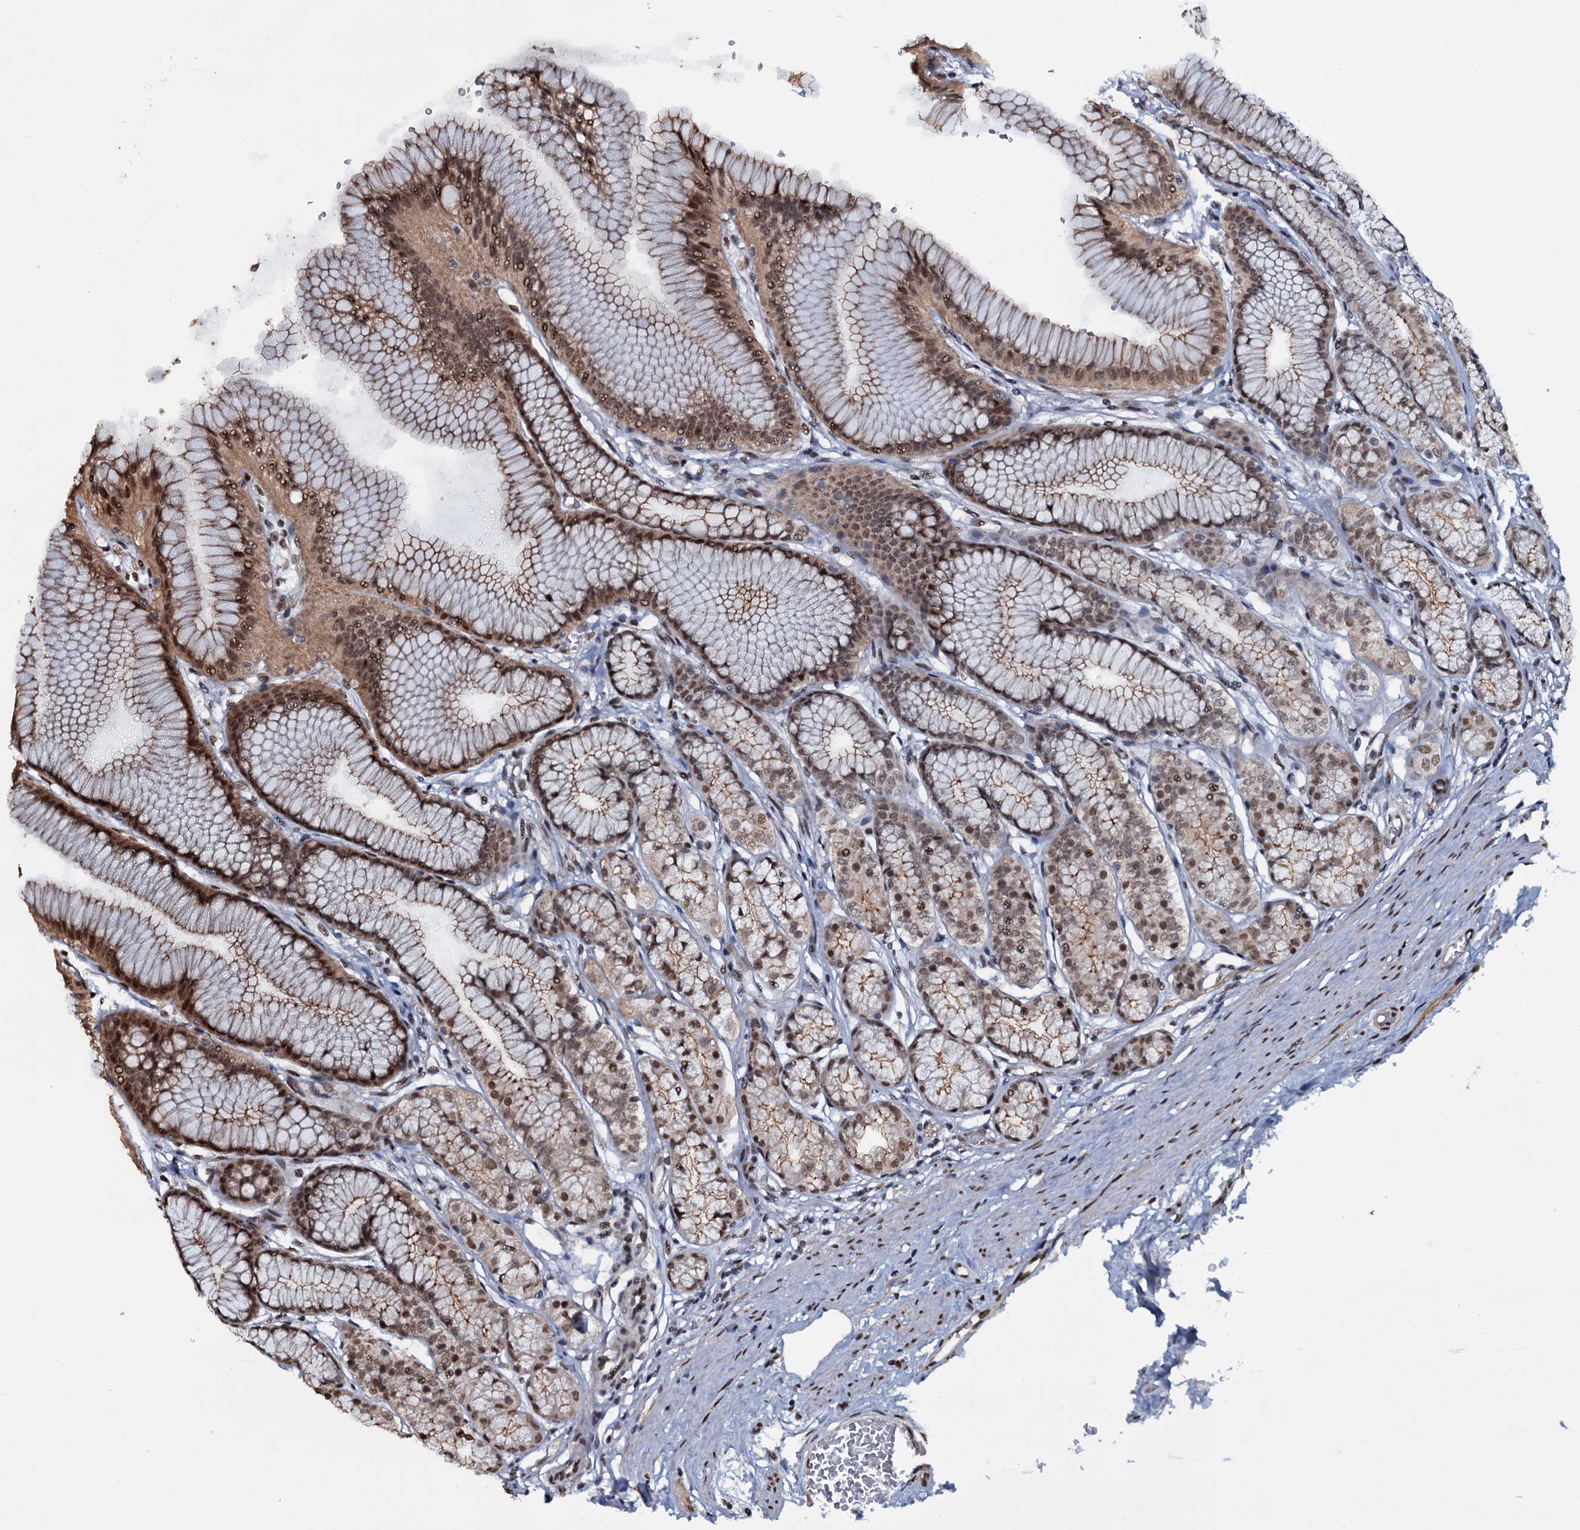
{"staining": {"intensity": "moderate", "quantity": ">75%", "location": "cytoplasmic/membranous,nuclear"}, "tissue": "stomach", "cell_type": "Glandular cells", "image_type": "normal", "snomed": [{"axis": "morphology", "description": "Normal tissue, NOS"}, {"axis": "morphology", "description": "Adenocarcinoma, NOS"}, {"axis": "morphology", "description": "Adenocarcinoma, High grade"}, {"axis": "topography", "description": "Stomach, upper"}, {"axis": "topography", "description": "Stomach"}], "caption": "DAB immunohistochemical staining of benign human stomach reveals moderate cytoplasmic/membranous,nuclear protein positivity in approximately >75% of glandular cells.", "gene": "SH2D4B", "patient": {"sex": "female", "age": 65}}